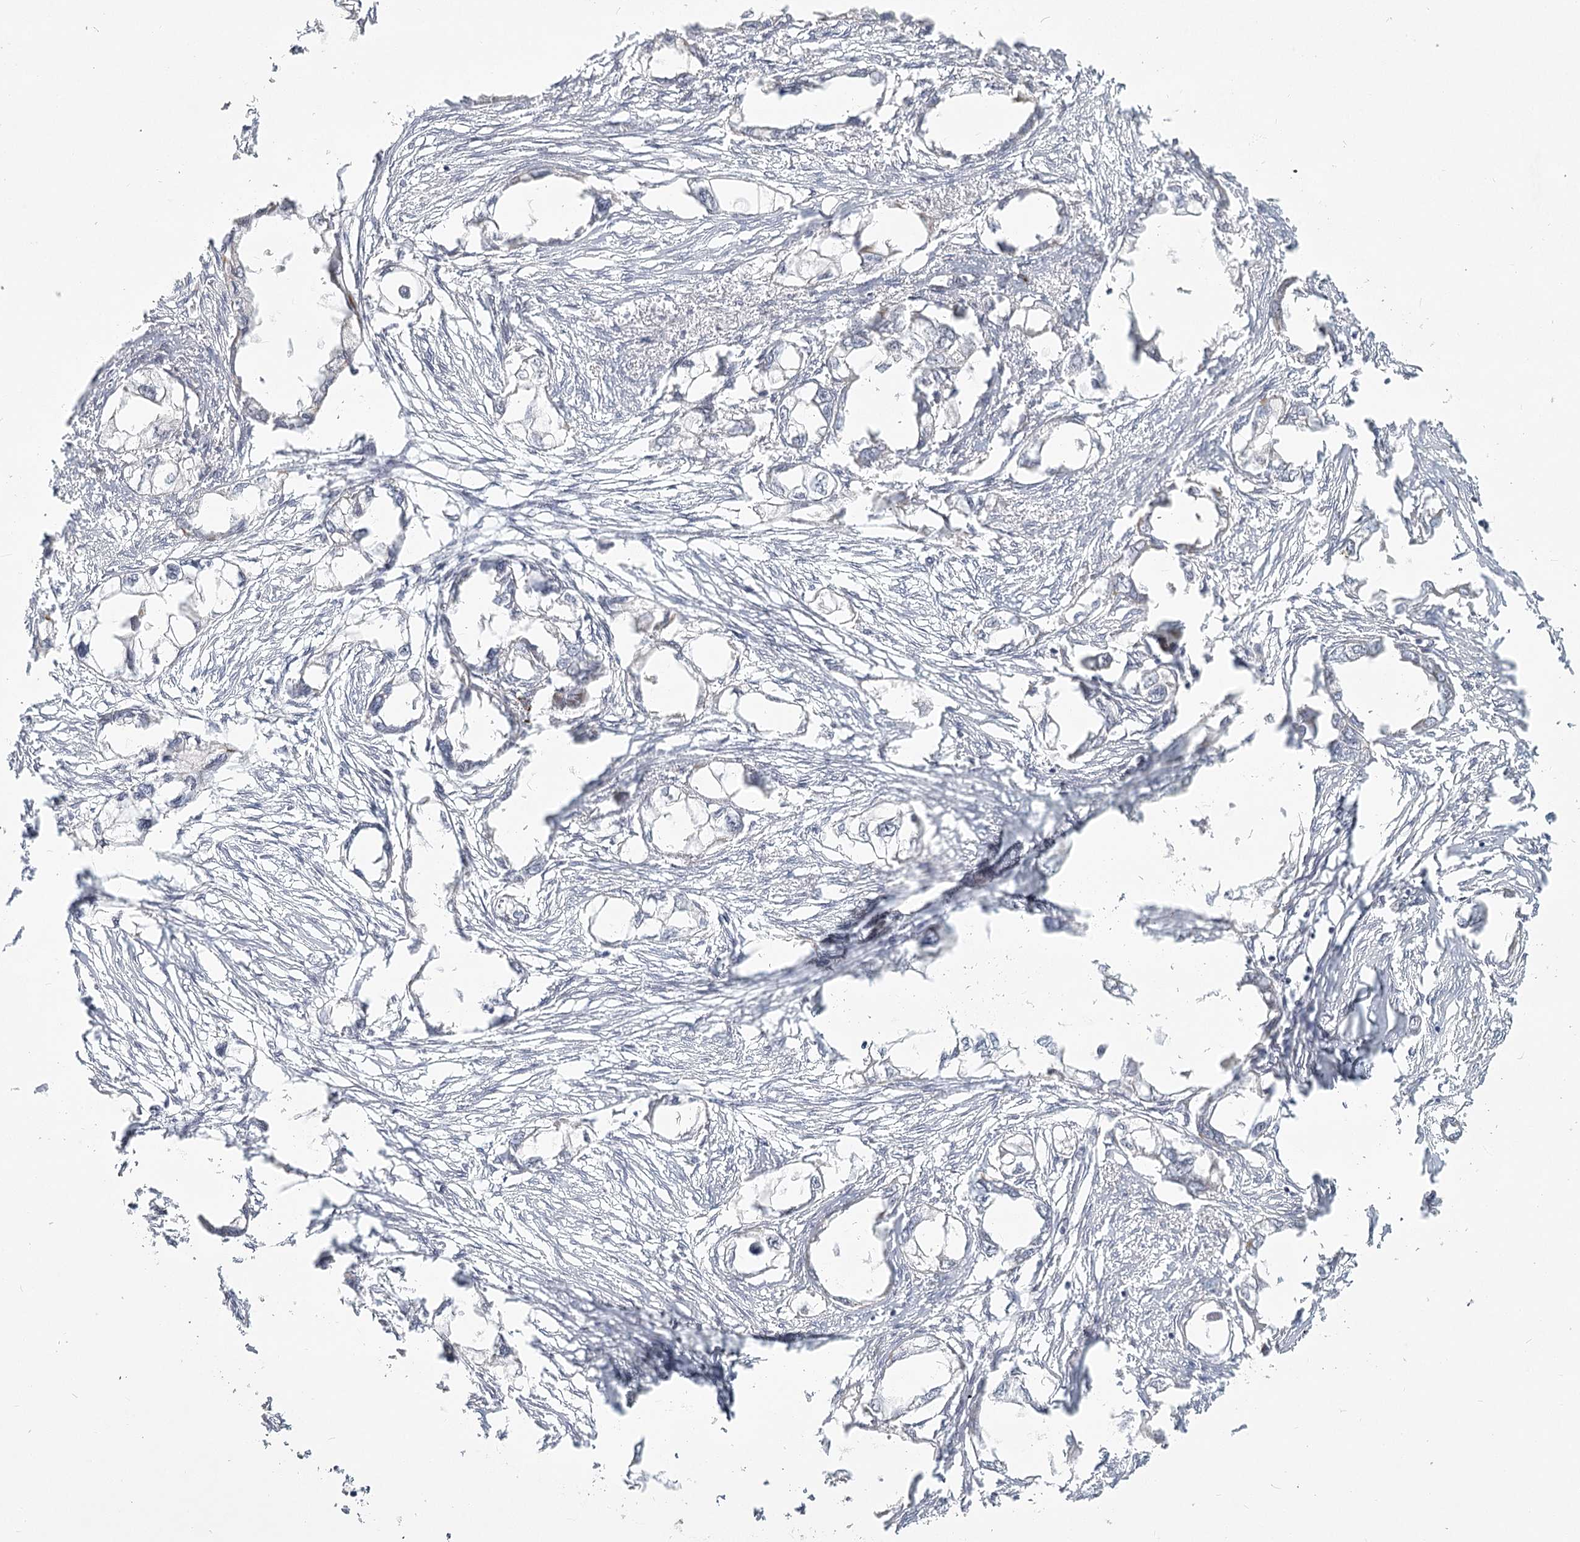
{"staining": {"intensity": "negative", "quantity": "none", "location": "none"}, "tissue": "endometrial cancer", "cell_type": "Tumor cells", "image_type": "cancer", "snomed": [{"axis": "morphology", "description": "Adenocarcinoma, NOS"}, {"axis": "morphology", "description": "Adenocarcinoma, metastatic, NOS"}, {"axis": "topography", "description": "Adipose tissue"}, {"axis": "topography", "description": "Endometrium"}], "caption": "This is an immunohistochemistry (IHC) image of human adenocarcinoma (endometrial). There is no expression in tumor cells.", "gene": "EXOSC7", "patient": {"sex": "female", "age": 67}}